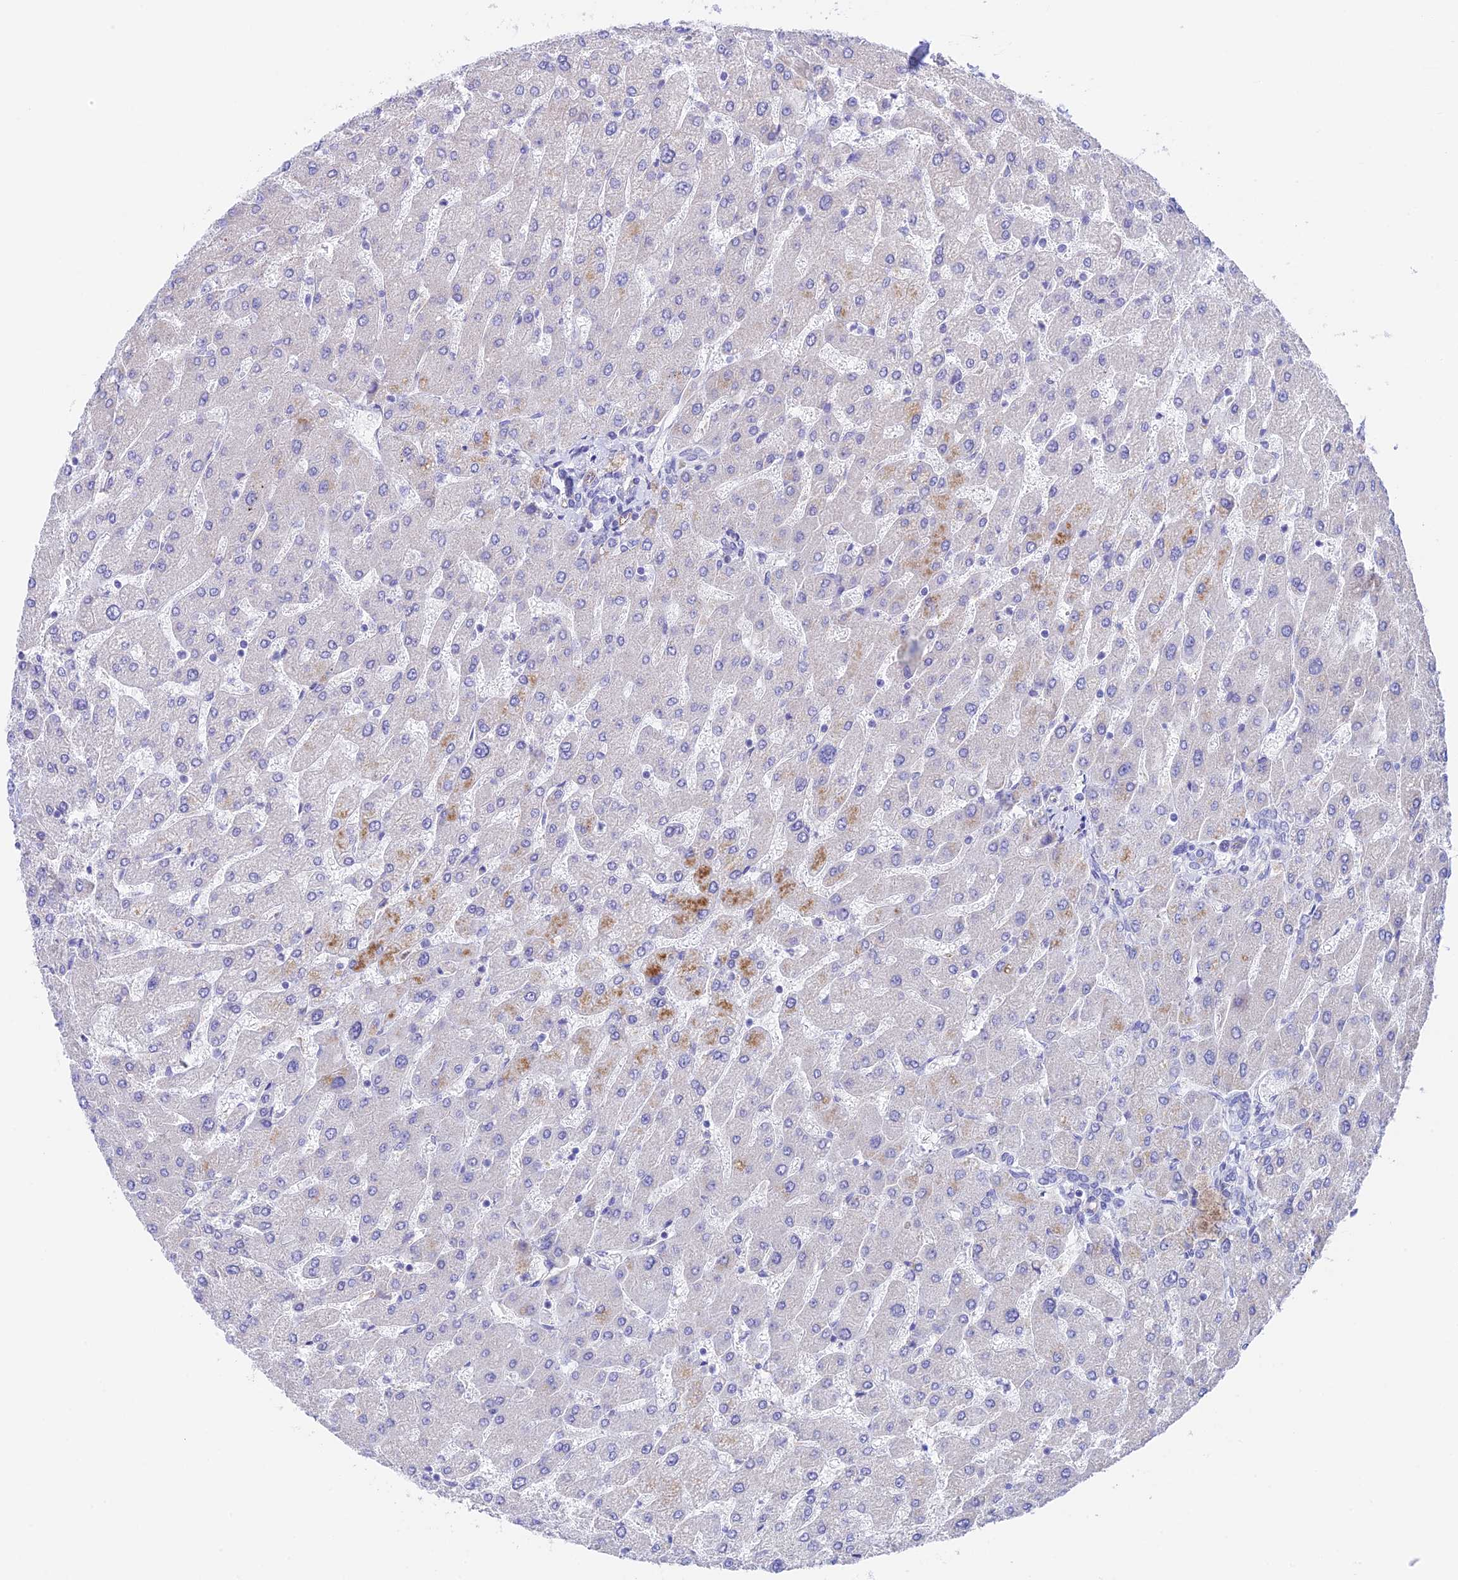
{"staining": {"intensity": "negative", "quantity": "none", "location": "none"}, "tissue": "liver", "cell_type": "Cholangiocytes", "image_type": "normal", "snomed": [{"axis": "morphology", "description": "Normal tissue, NOS"}, {"axis": "topography", "description": "Liver"}], "caption": "Cholangiocytes show no significant protein expression in benign liver. The staining was performed using DAB (3,3'-diaminobenzidine) to visualize the protein expression in brown, while the nuclei were stained in blue with hematoxylin (Magnification: 20x).", "gene": "ZNF652", "patient": {"sex": "male", "age": 55}}